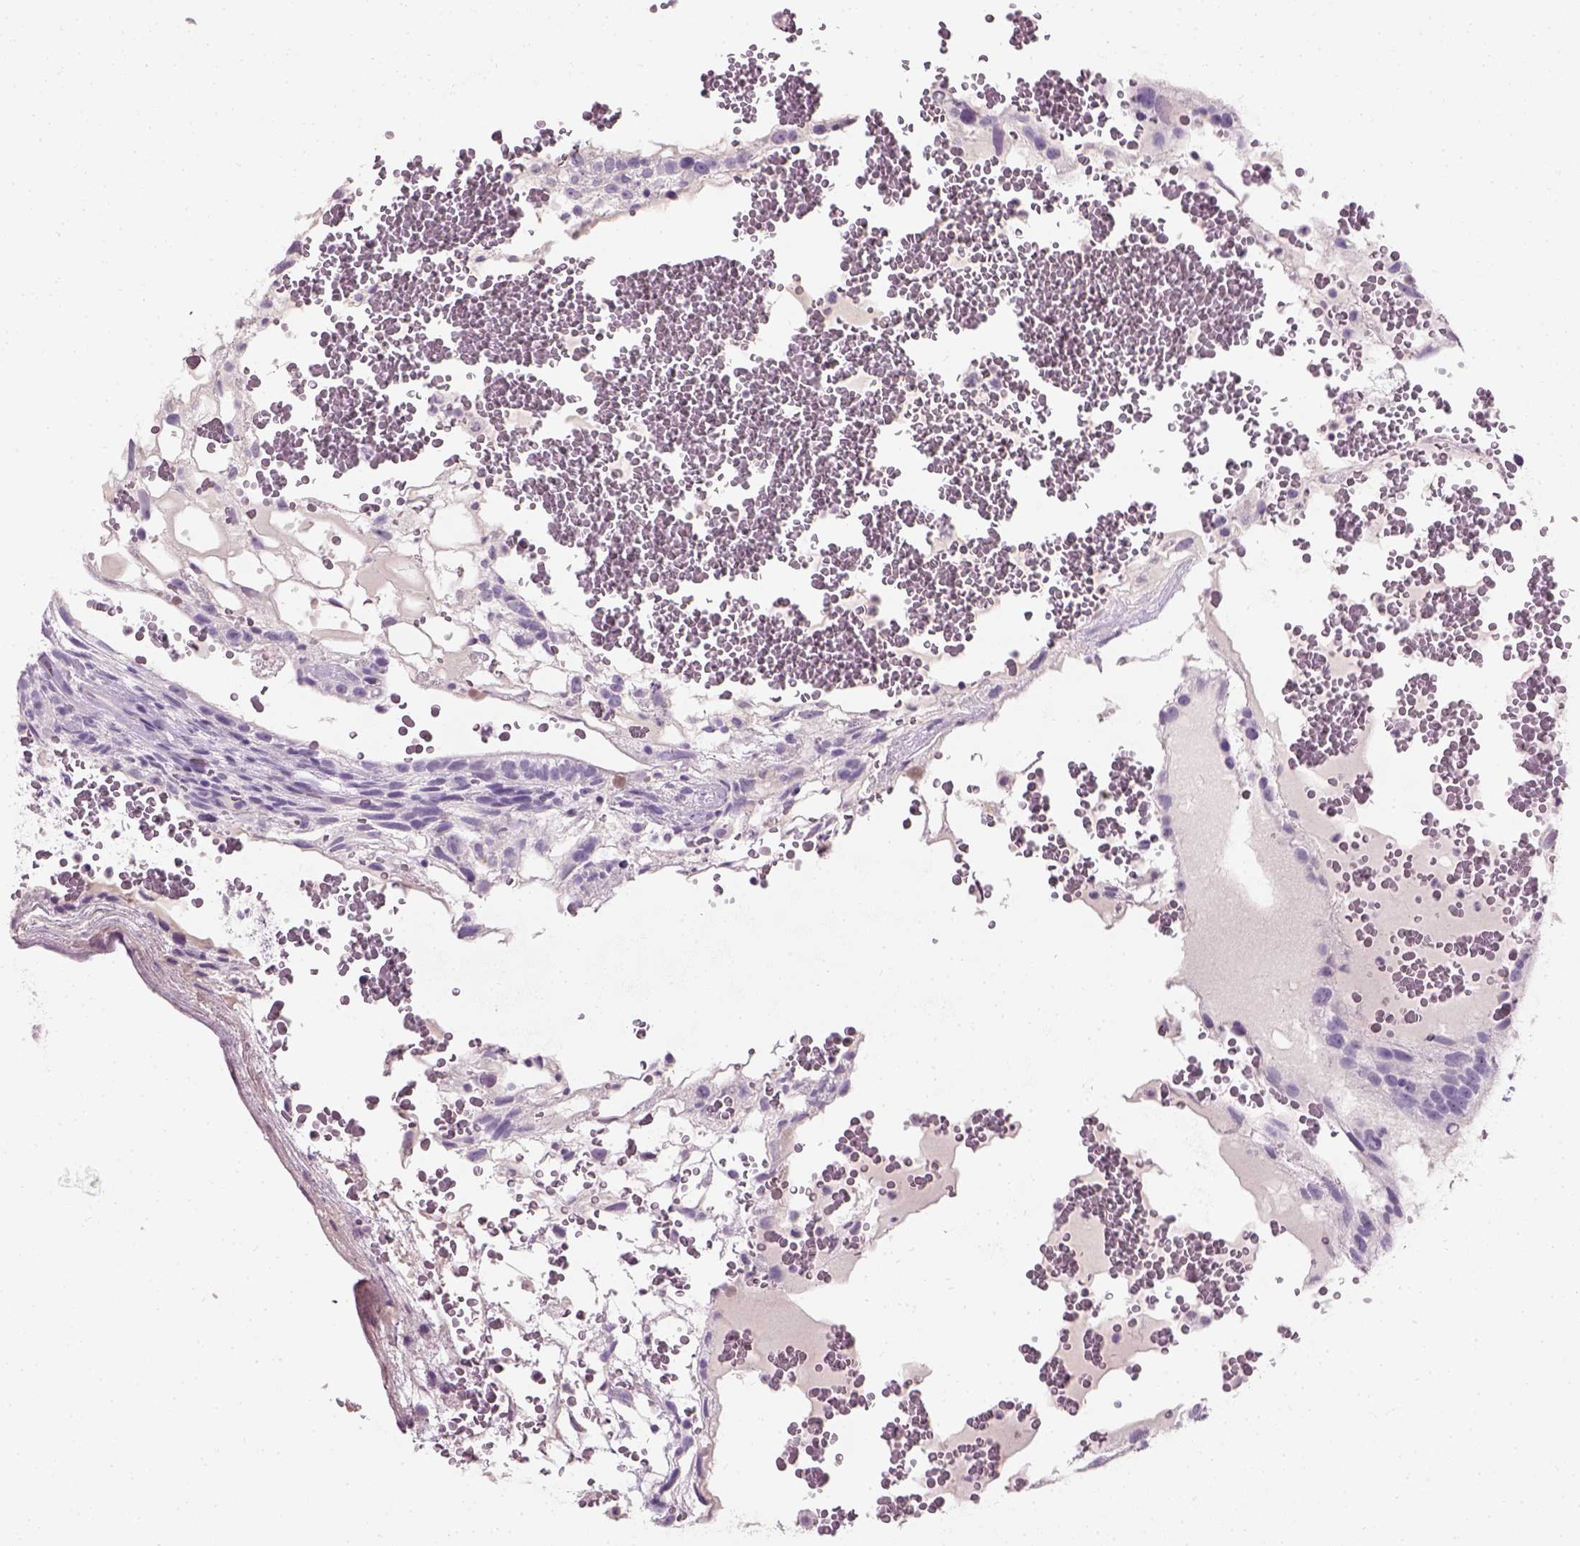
{"staining": {"intensity": "negative", "quantity": "none", "location": "none"}, "tissue": "testis cancer", "cell_type": "Tumor cells", "image_type": "cancer", "snomed": [{"axis": "morphology", "description": "Normal tissue, NOS"}, {"axis": "morphology", "description": "Carcinoma, Embryonal, NOS"}, {"axis": "topography", "description": "Testis"}], "caption": "Immunohistochemical staining of testis cancer (embryonal carcinoma) reveals no significant staining in tumor cells.", "gene": "TH", "patient": {"sex": "male", "age": 32}}